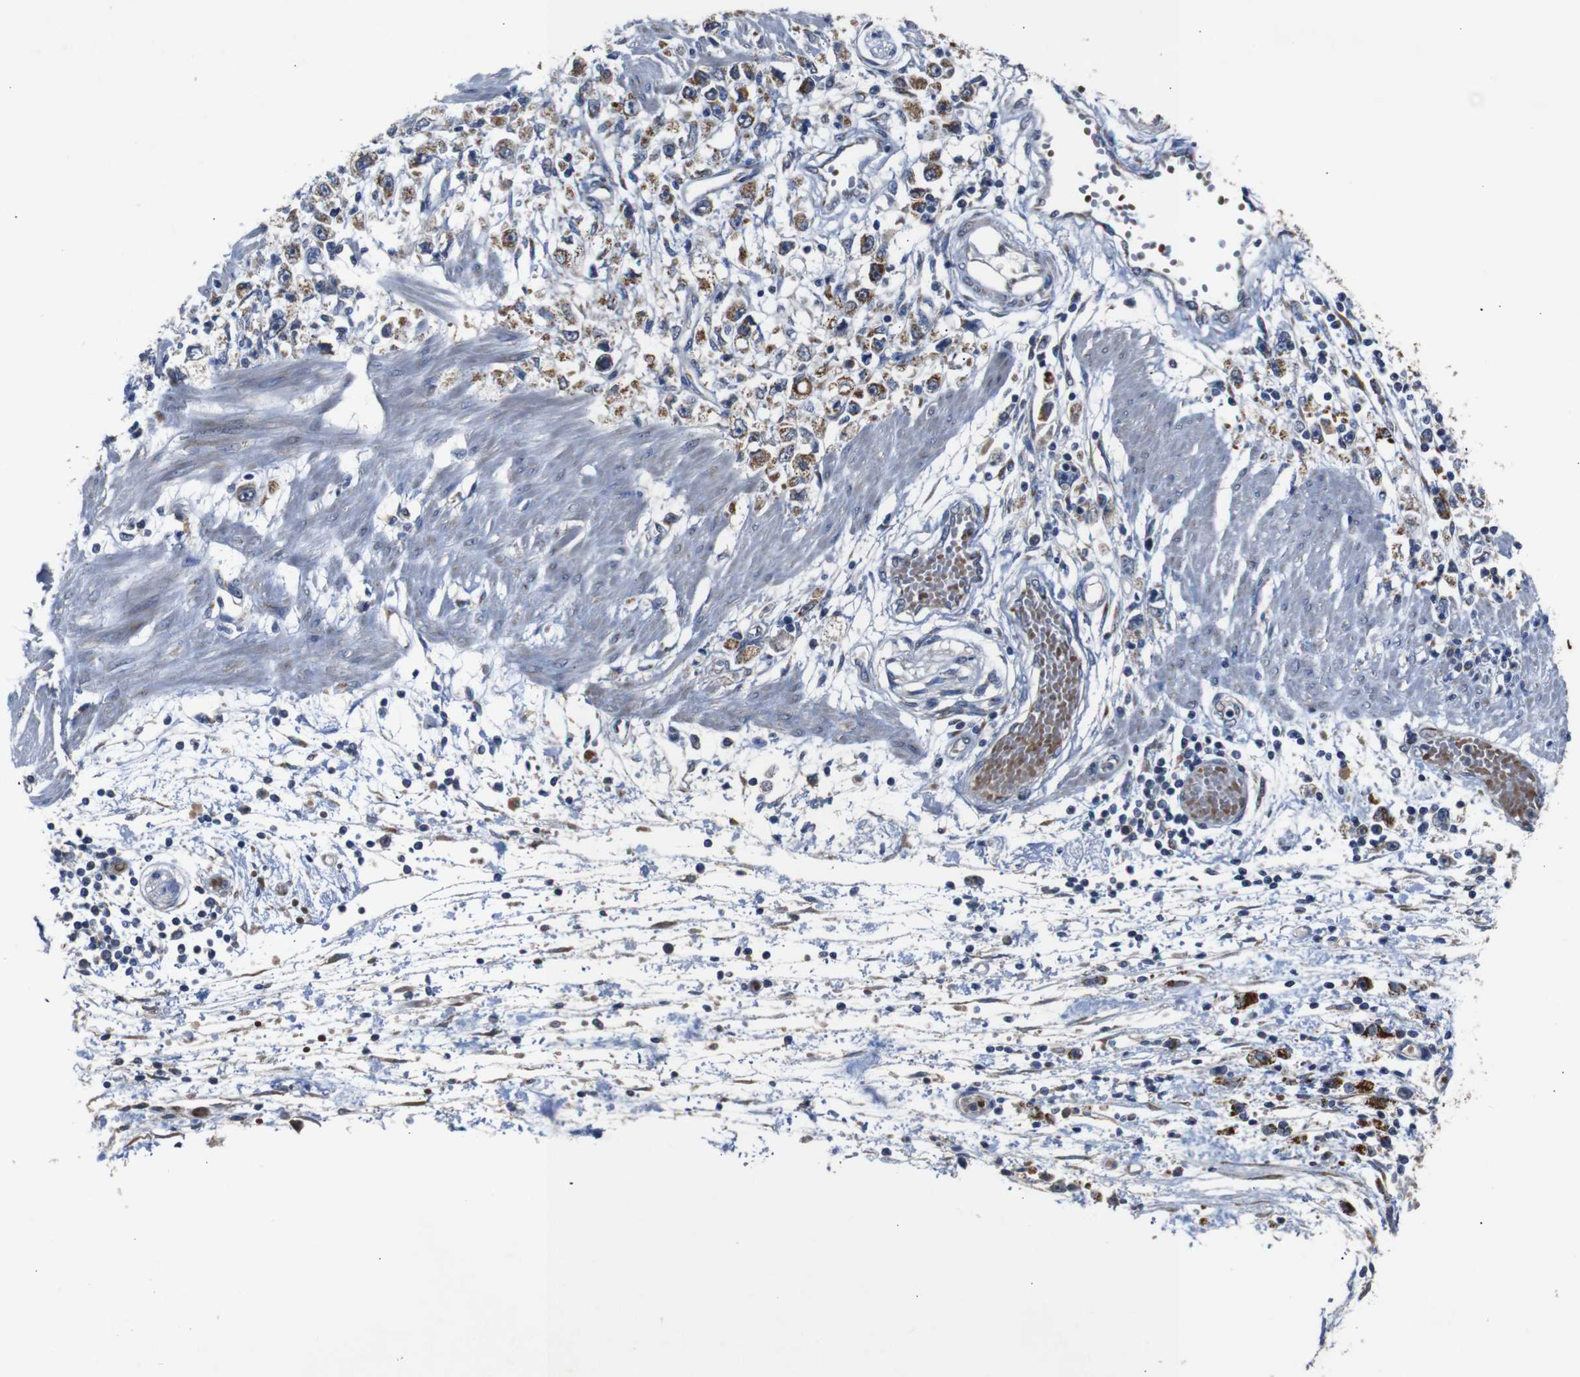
{"staining": {"intensity": "moderate", "quantity": ">75%", "location": "cytoplasmic/membranous"}, "tissue": "stomach cancer", "cell_type": "Tumor cells", "image_type": "cancer", "snomed": [{"axis": "morphology", "description": "Adenocarcinoma, NOS"}, {"axis": "topography", "description": "Stomach"}], "caption": "A histopathology image of human stomach adenocarcinoma stained for a protein displays moderate cytoplasmic/membranous brown staining in tumor cells.", "gene": "CHST10", "patient": {"sex": "female", "age": 59}}